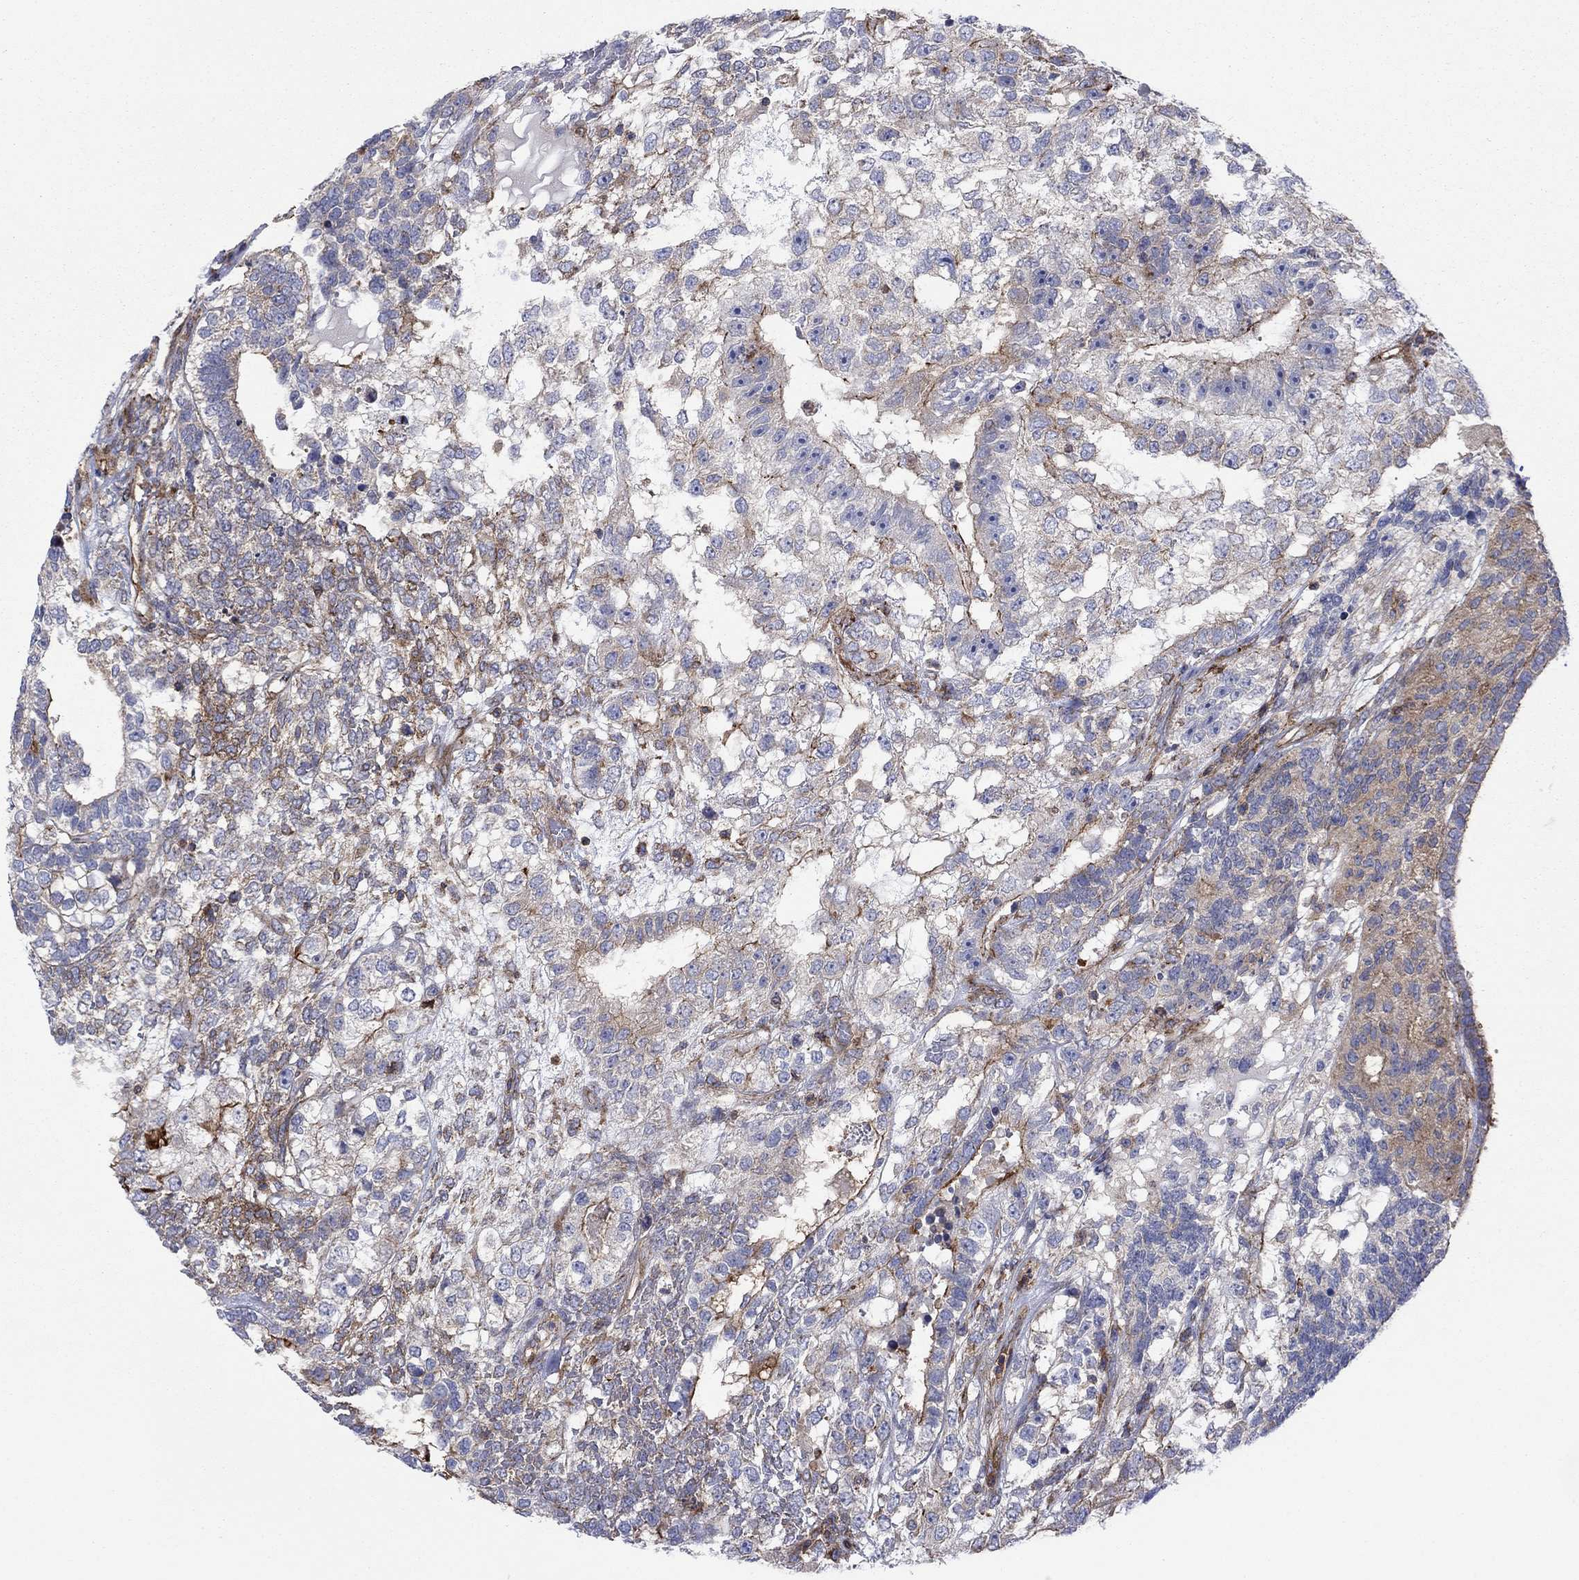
{"staining": {"intensity": "strong", "quantity": "<25%", "location": "cytoplasmic/membranous"}, "tissue": "testis cancer", "cell_type": "Tumor cells", "image_type": "cancer", "snomed": [{"axis": "morphology", "description": "Seminoma, NOS"}, {"axis": "morphology", "description": "Carcinoma, Embryonal, NOS"}, {"axis": "topography", "description": "Testis"}], "caption": "Protein analysis of testis cancer tissue demonstrates strong cytoplasmic/membranous positivity in approximately <25% of tumor cells.", "gene": "PAG1", "patient": {"sex": "male", "age": 41}}